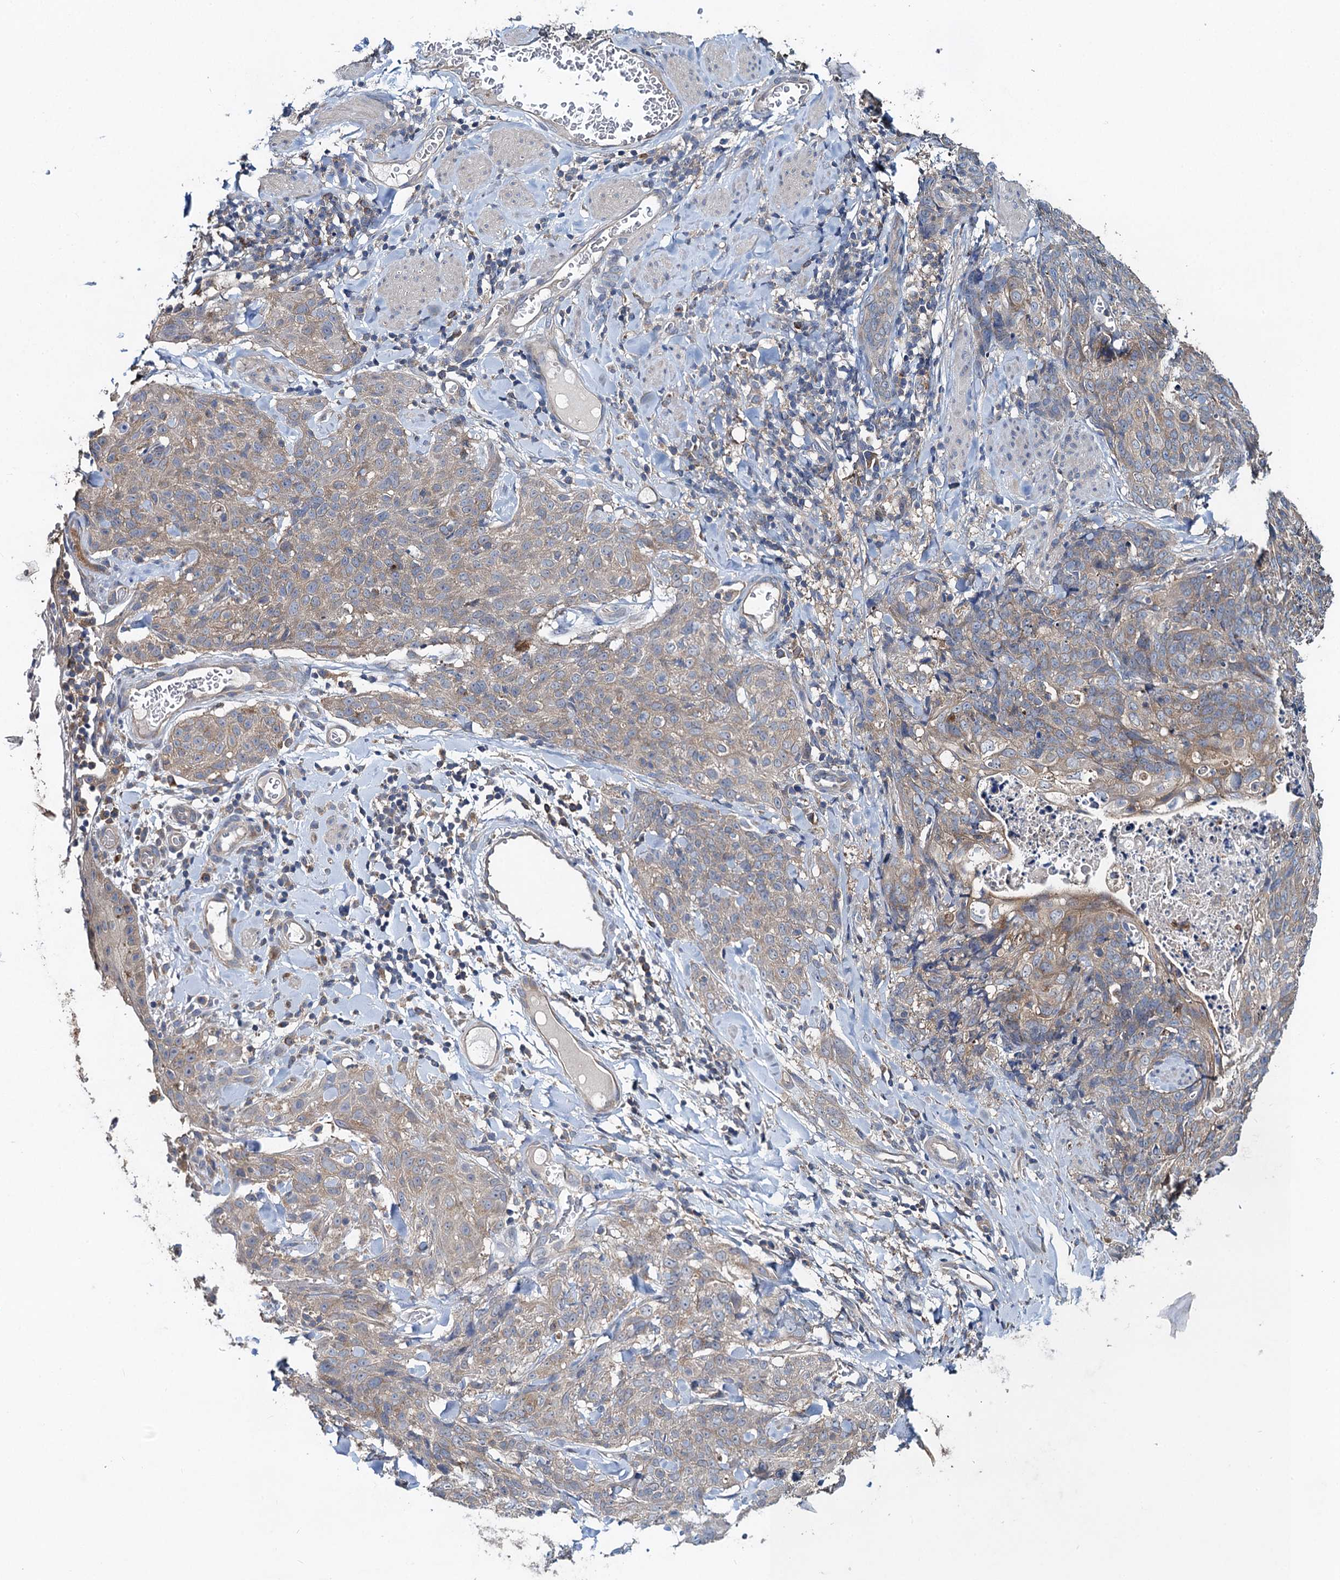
{"staining": {"intensity": "weak", "quantity": ">75%", "location": "cytoplasmic/membranous"}, "tissue": "skin cancer", "cell_type": "Tumor cells", "image_type": "cancer", "snomed": [{"axis": "morphology", "description": "Squamous cell carcinoma, NOS"}, {"axis": "topography", "description": "Skin"}, {"axis": "topography", "description": "Vulva"}], "caption": "Skin squamous cell carcinoma stained for a protein displays weak cytoplasmic/membranous positivity in tumor cells. (DAB = brown stain, brightfield microscopy at high magnification).", "gene": "SNAP29", "patient": {"sex": "female", "age": 85}}